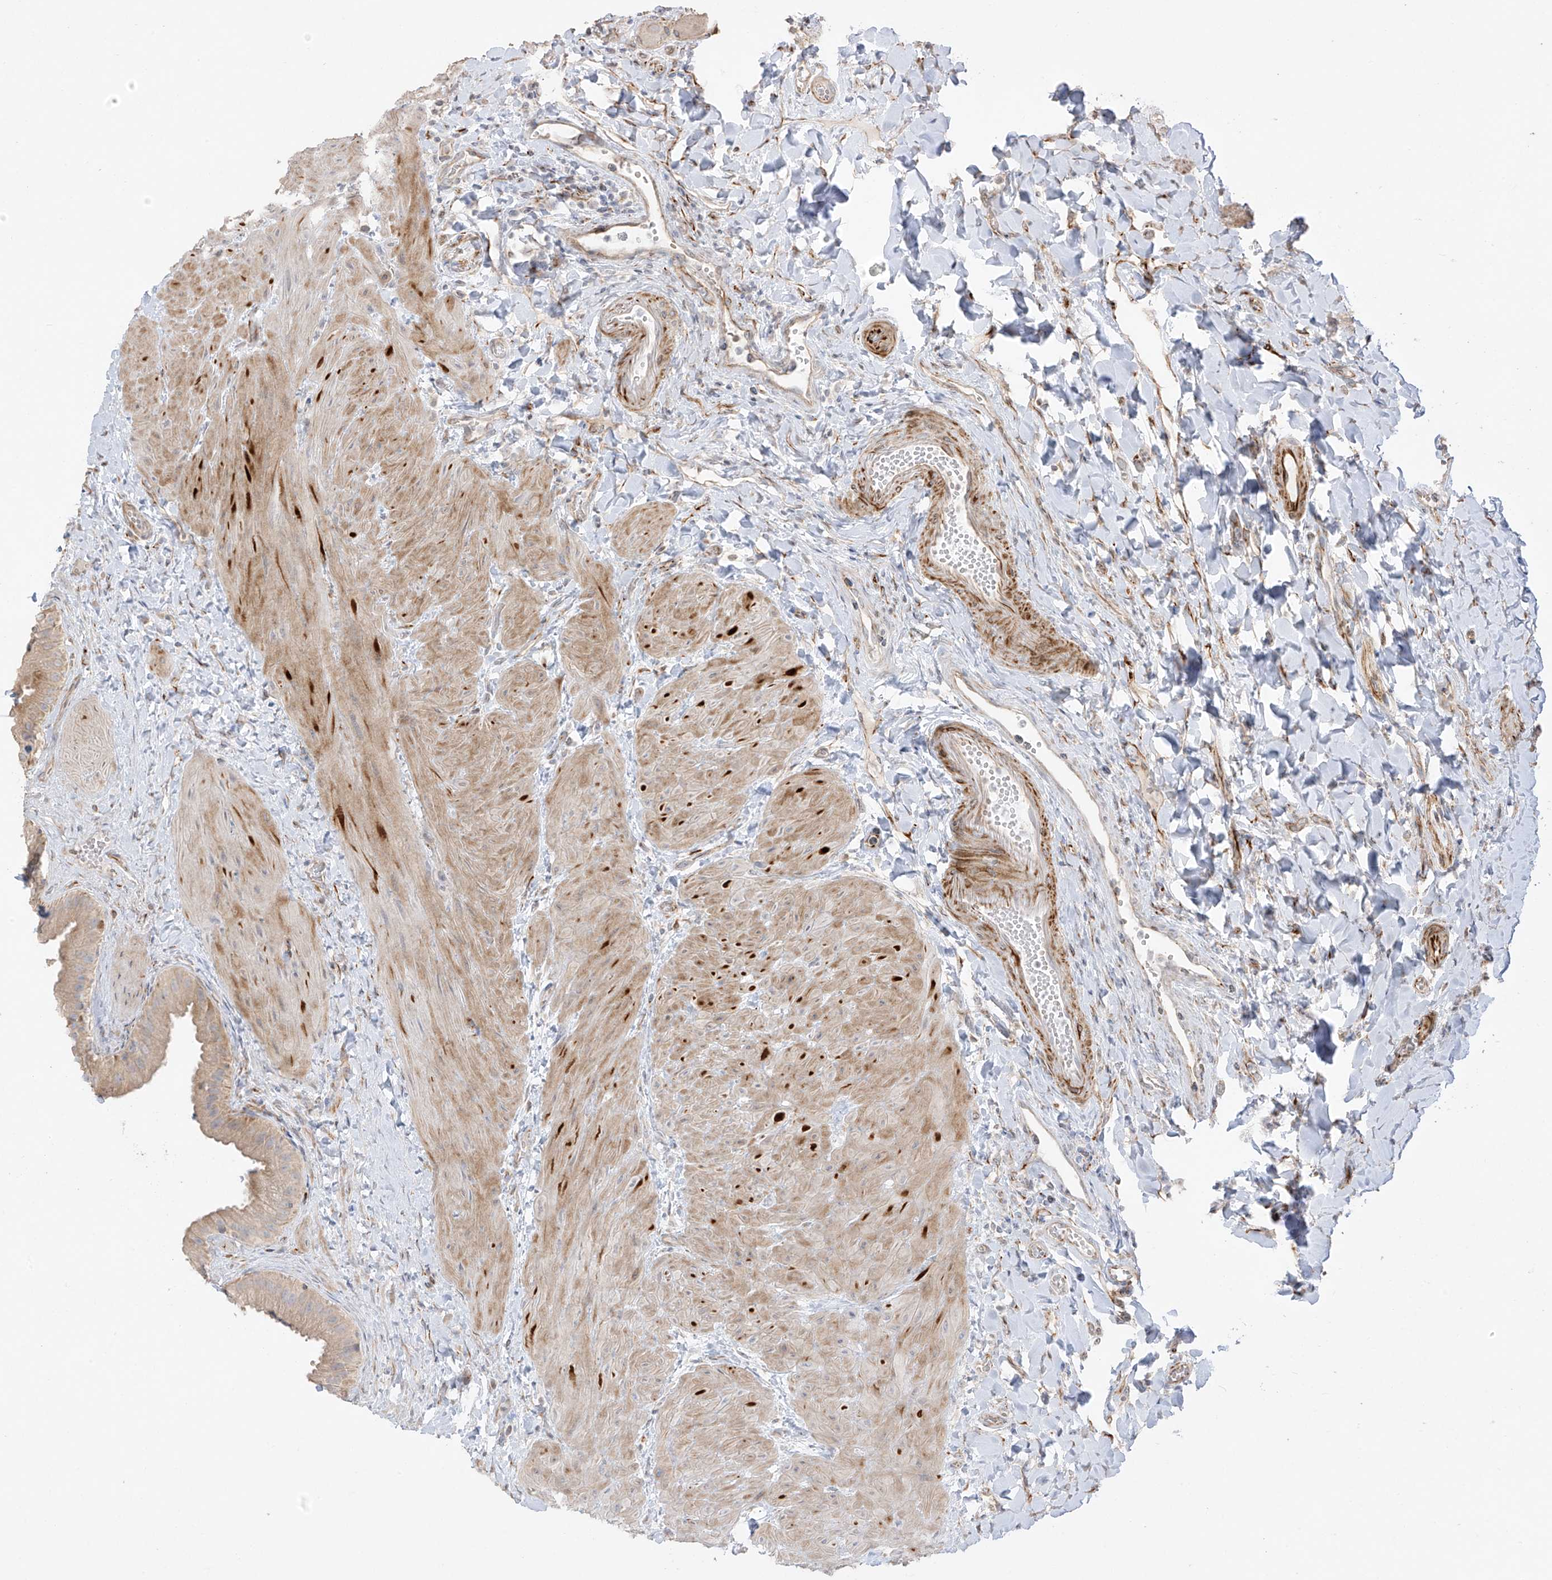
{"staining": {"intensity": "moderate", "quantity": "25%-75%", "location": "cytoplasmic/membranous"}, "tissue": "gallbladder", "cell_type": "Glandular cells", "image_type": "normal", "snomed": [{"axis": "morphology", "description": "Normal tissue, NOS"}, {"axis": "topography", "description": "Gallbladder"}], "caption": "Immunohistochemistry (IHC) (DAB (3,3'-diaminobenzidine)) staining of benign human gallbladder demonstrates moderate cytoplasmic/membranous protein positivity in about 25%-75% of glandular cells.", "gene": "DCDC2", "patient": {"sex": "male", "age": 55}}